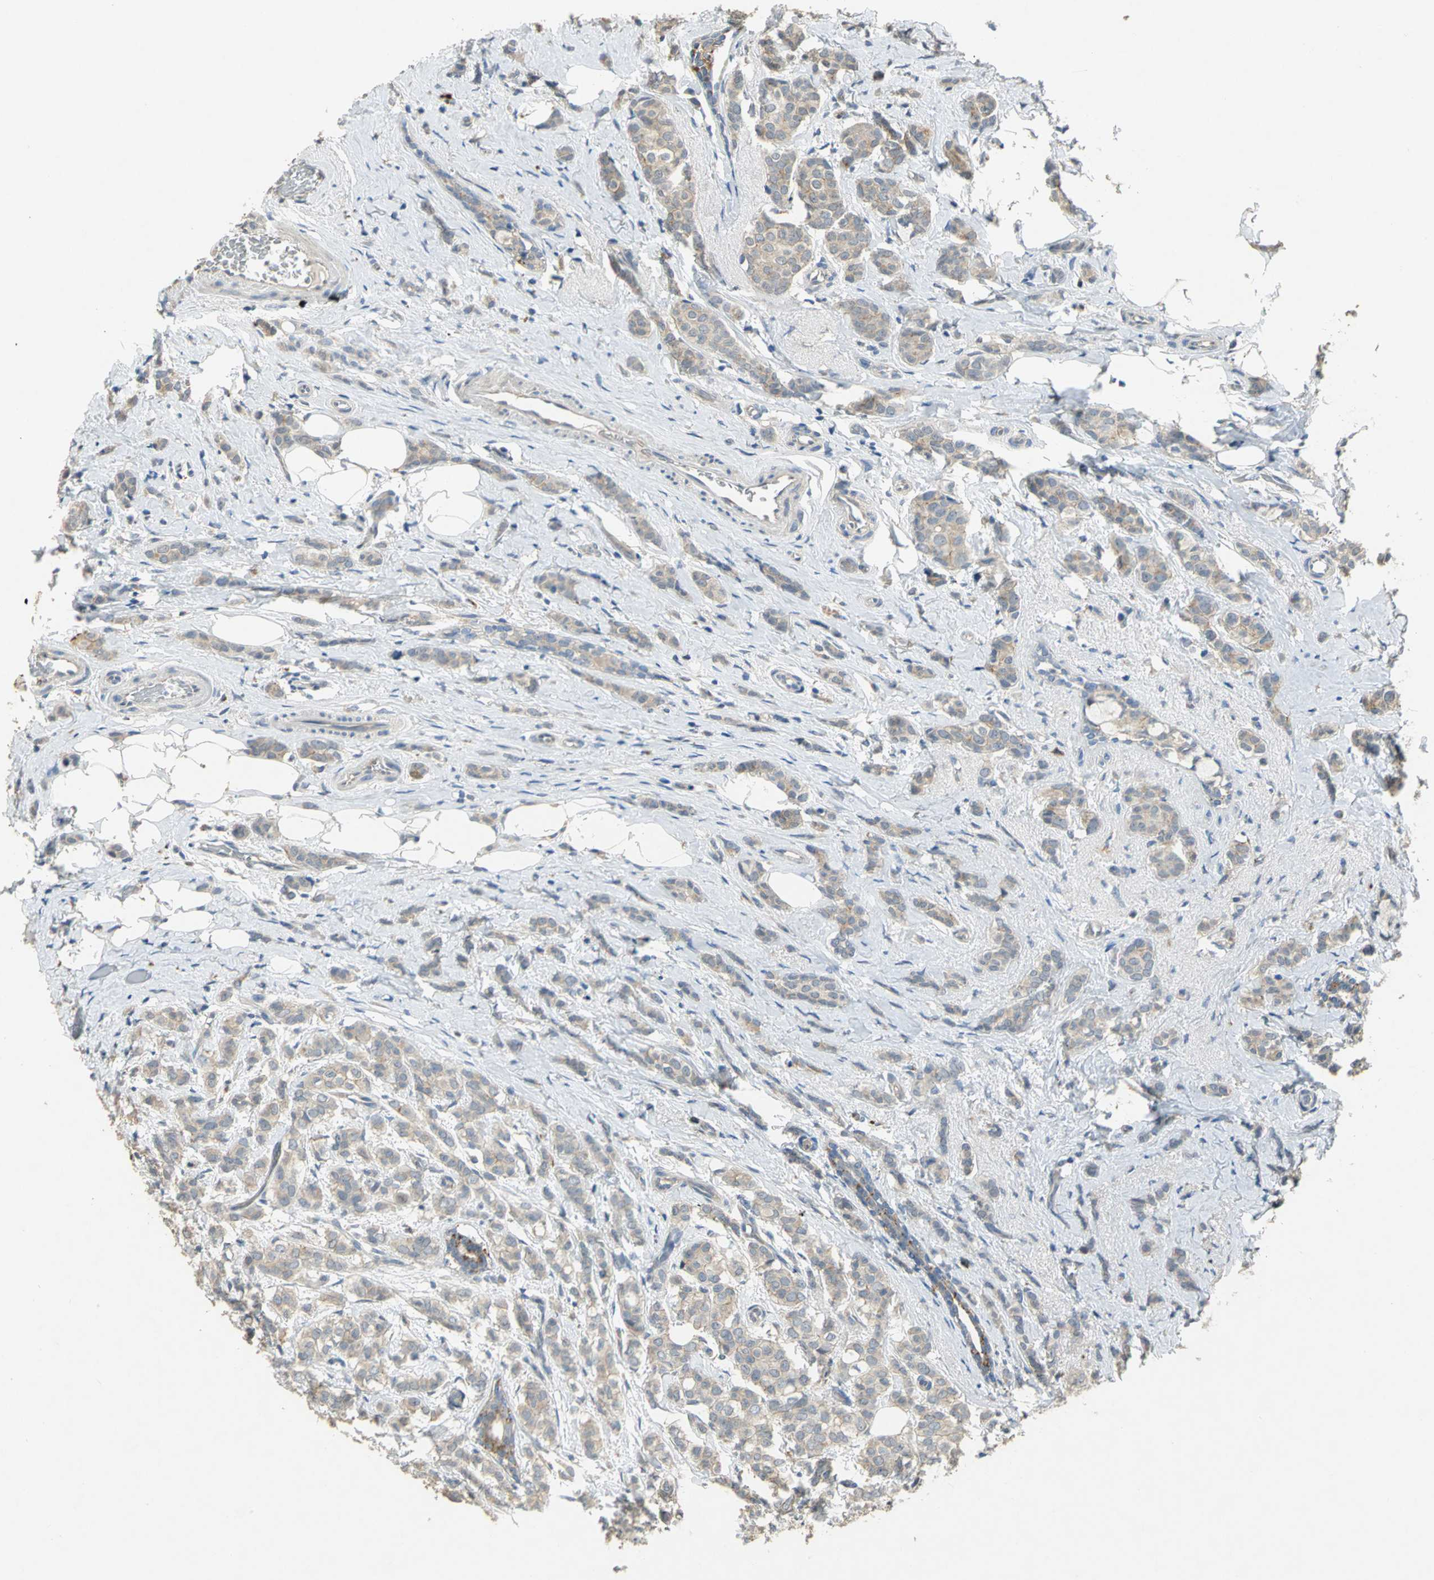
{"staining": {"intensity": "weak", "quantity": ">75%", "location": "cytoplasmic/membranous"}, "tissue": "breast cancer", "cell_type": "Tumor cells", "image_type": "cancer", "snomed": [{"axis": "morphology", "description": "Lobular carcinoma"}, {"axis": "topography", "description": "Breast"}], "caption": "Immunohistochemical staining of human lobular carcinoma (breast) shows low levels of weak cytoplasmic/membranous protein staining in approximately >75% of tumor cells.", "gene": "IL17RB", "patient": {"sex": "female", "age": 60}}